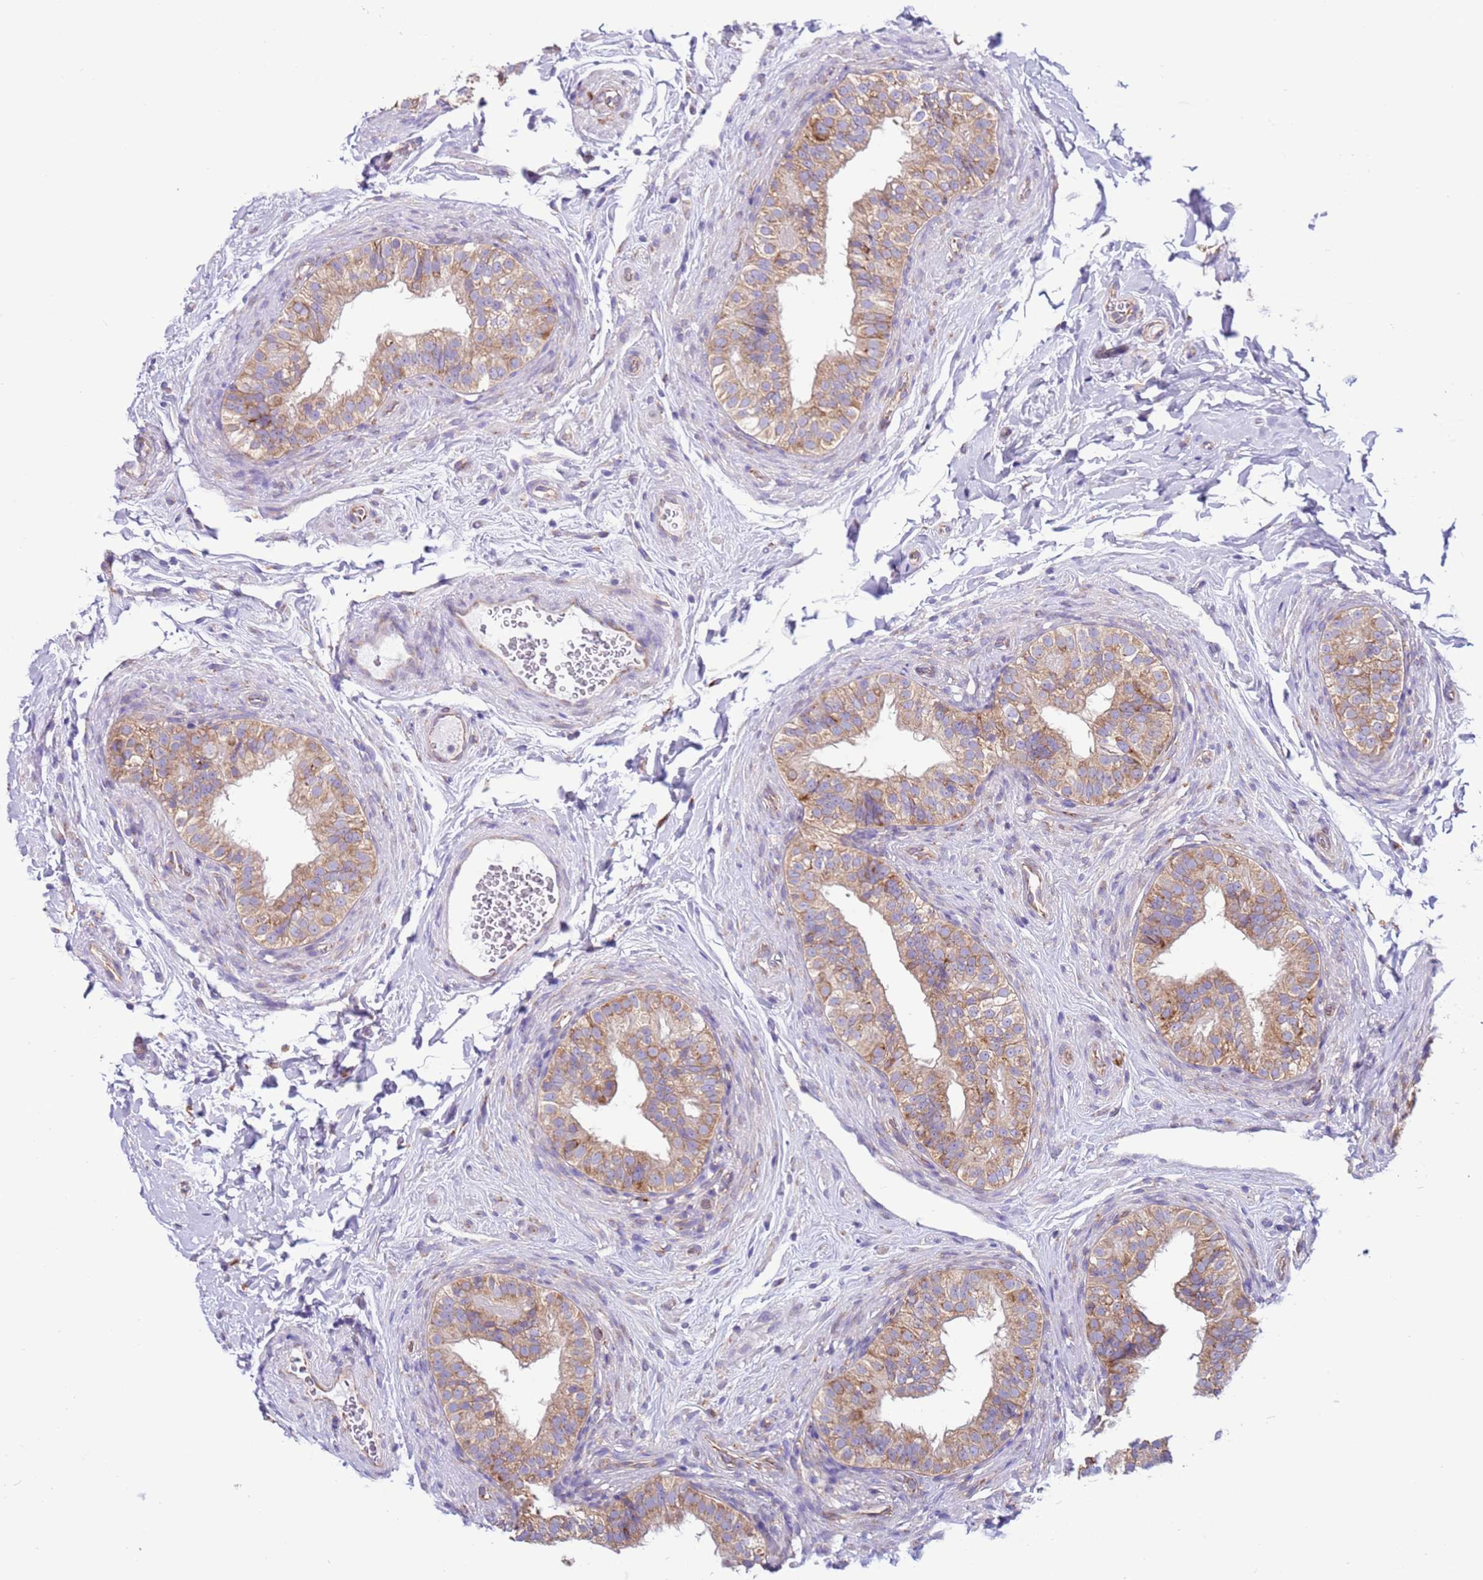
{"staining": {"intensity": "strong", "quantity": "25%-75%", "location": "cytoplasmic/membranous"}, "tissue": "epididymis", "cell_type": "Glandular cells", "image_type": "normal", "snomed": [{"axis": "morphology", "description": "Normal tissue, NOS"}, {"axis": "topography", "description": "Epididymis"}], "caption": "The micrograph reveals staining of normal epididymis, revealing strong cytoplasmic/membranous protein positivity (brown color) within glandular cells.", "gene": "VARS1", "patient": {"sex": "male", "age": 49}}